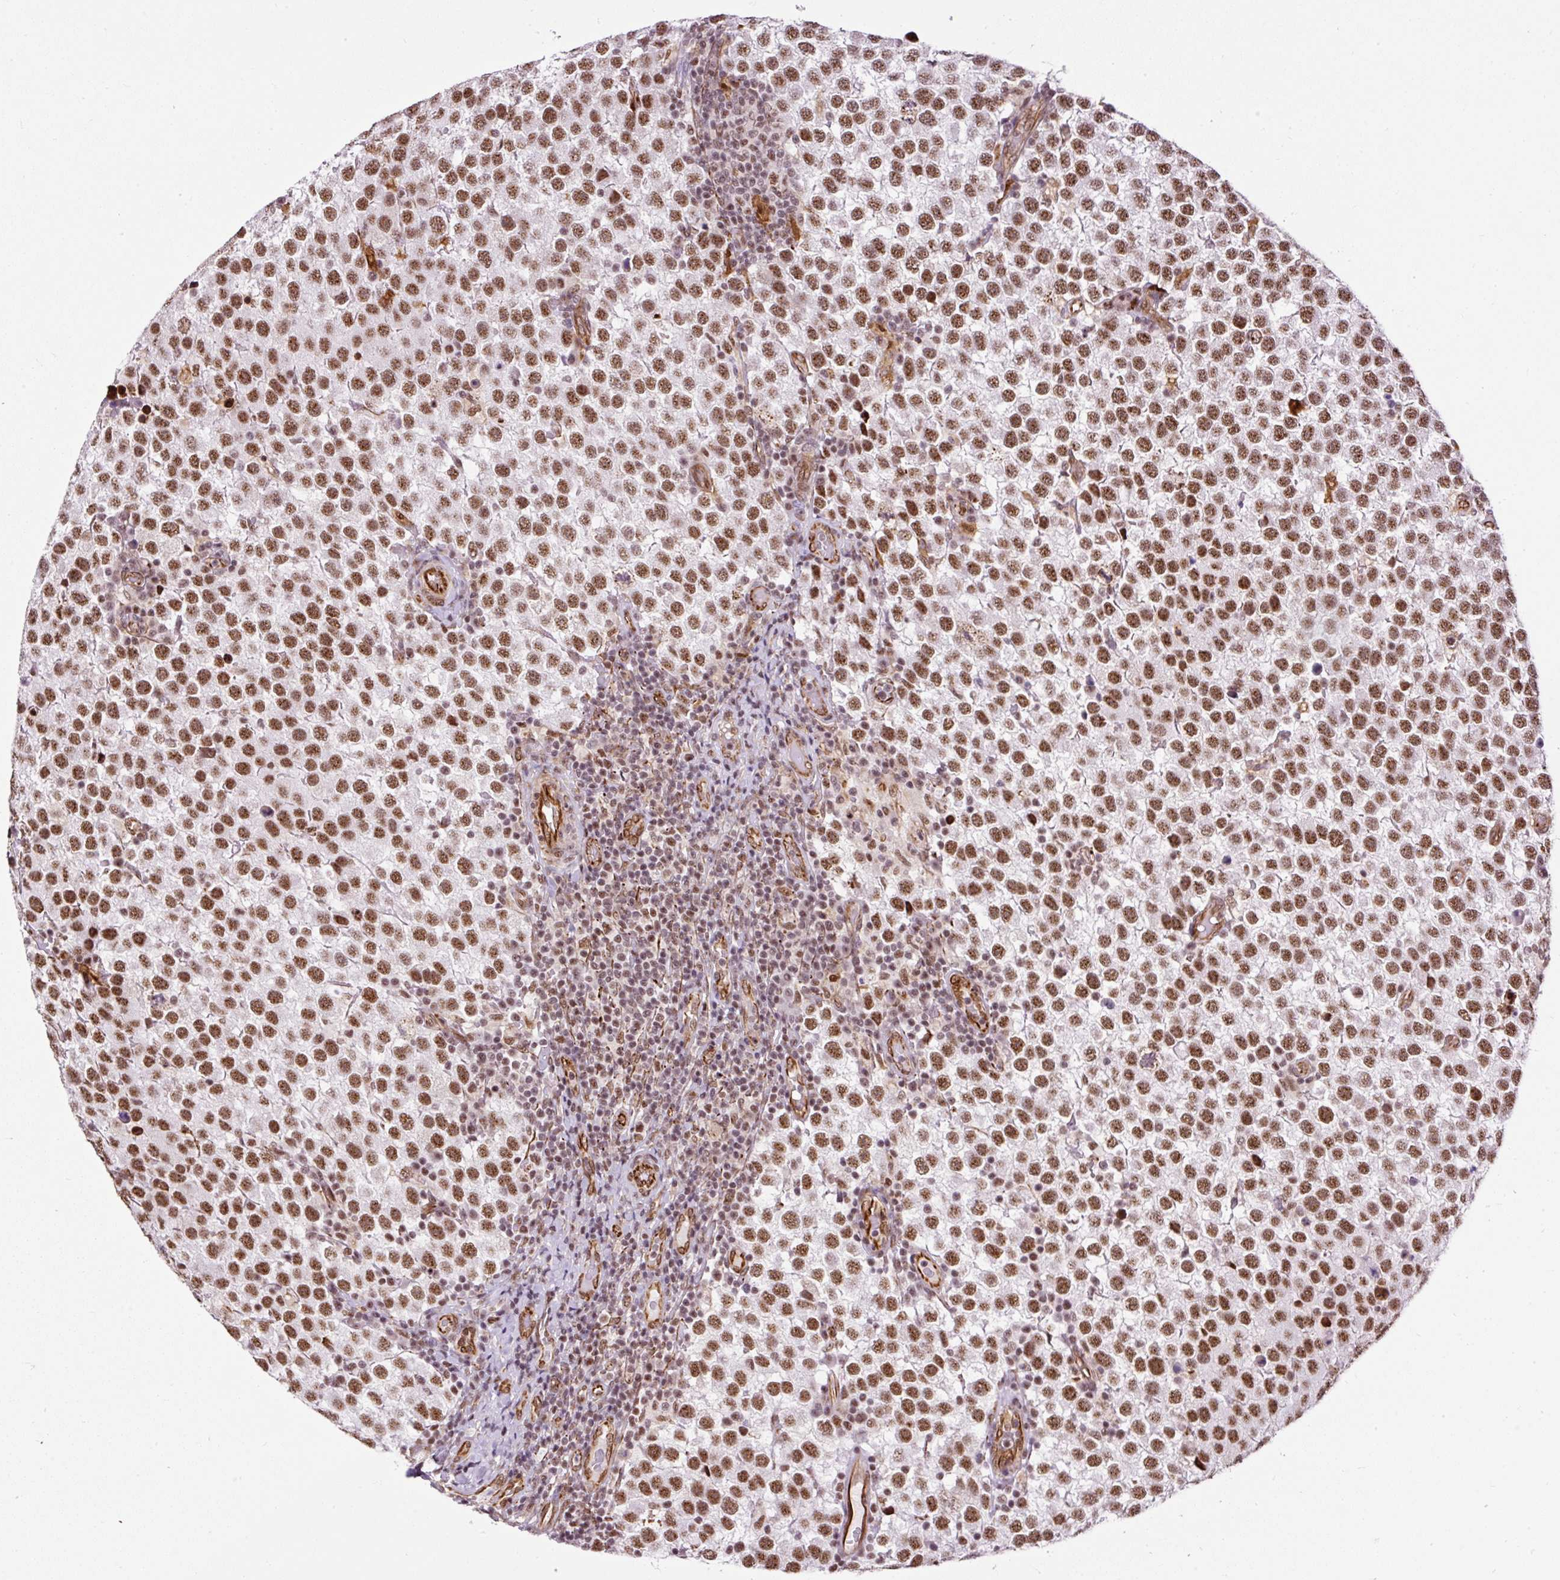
{"staining": {"intensity": "strong", "quantity": ">75%", "location": "nuclear"}, "tissue": "testis cancer", "cell_type": "Tumor cells", "image_type": "cancer", "snomed": [{"axis": "morphology", "description": "Seminoma, NOS"}, {"axis": "topography", "description": "Testis"}], "caption": "About >75% of tumor cells in testis cancer demonstrate strong nuclear protein expression as visualized by brown immunohistochemical staining.", "gene": "LUC7L2", "patient": {"sex": "male", "age": 34}}